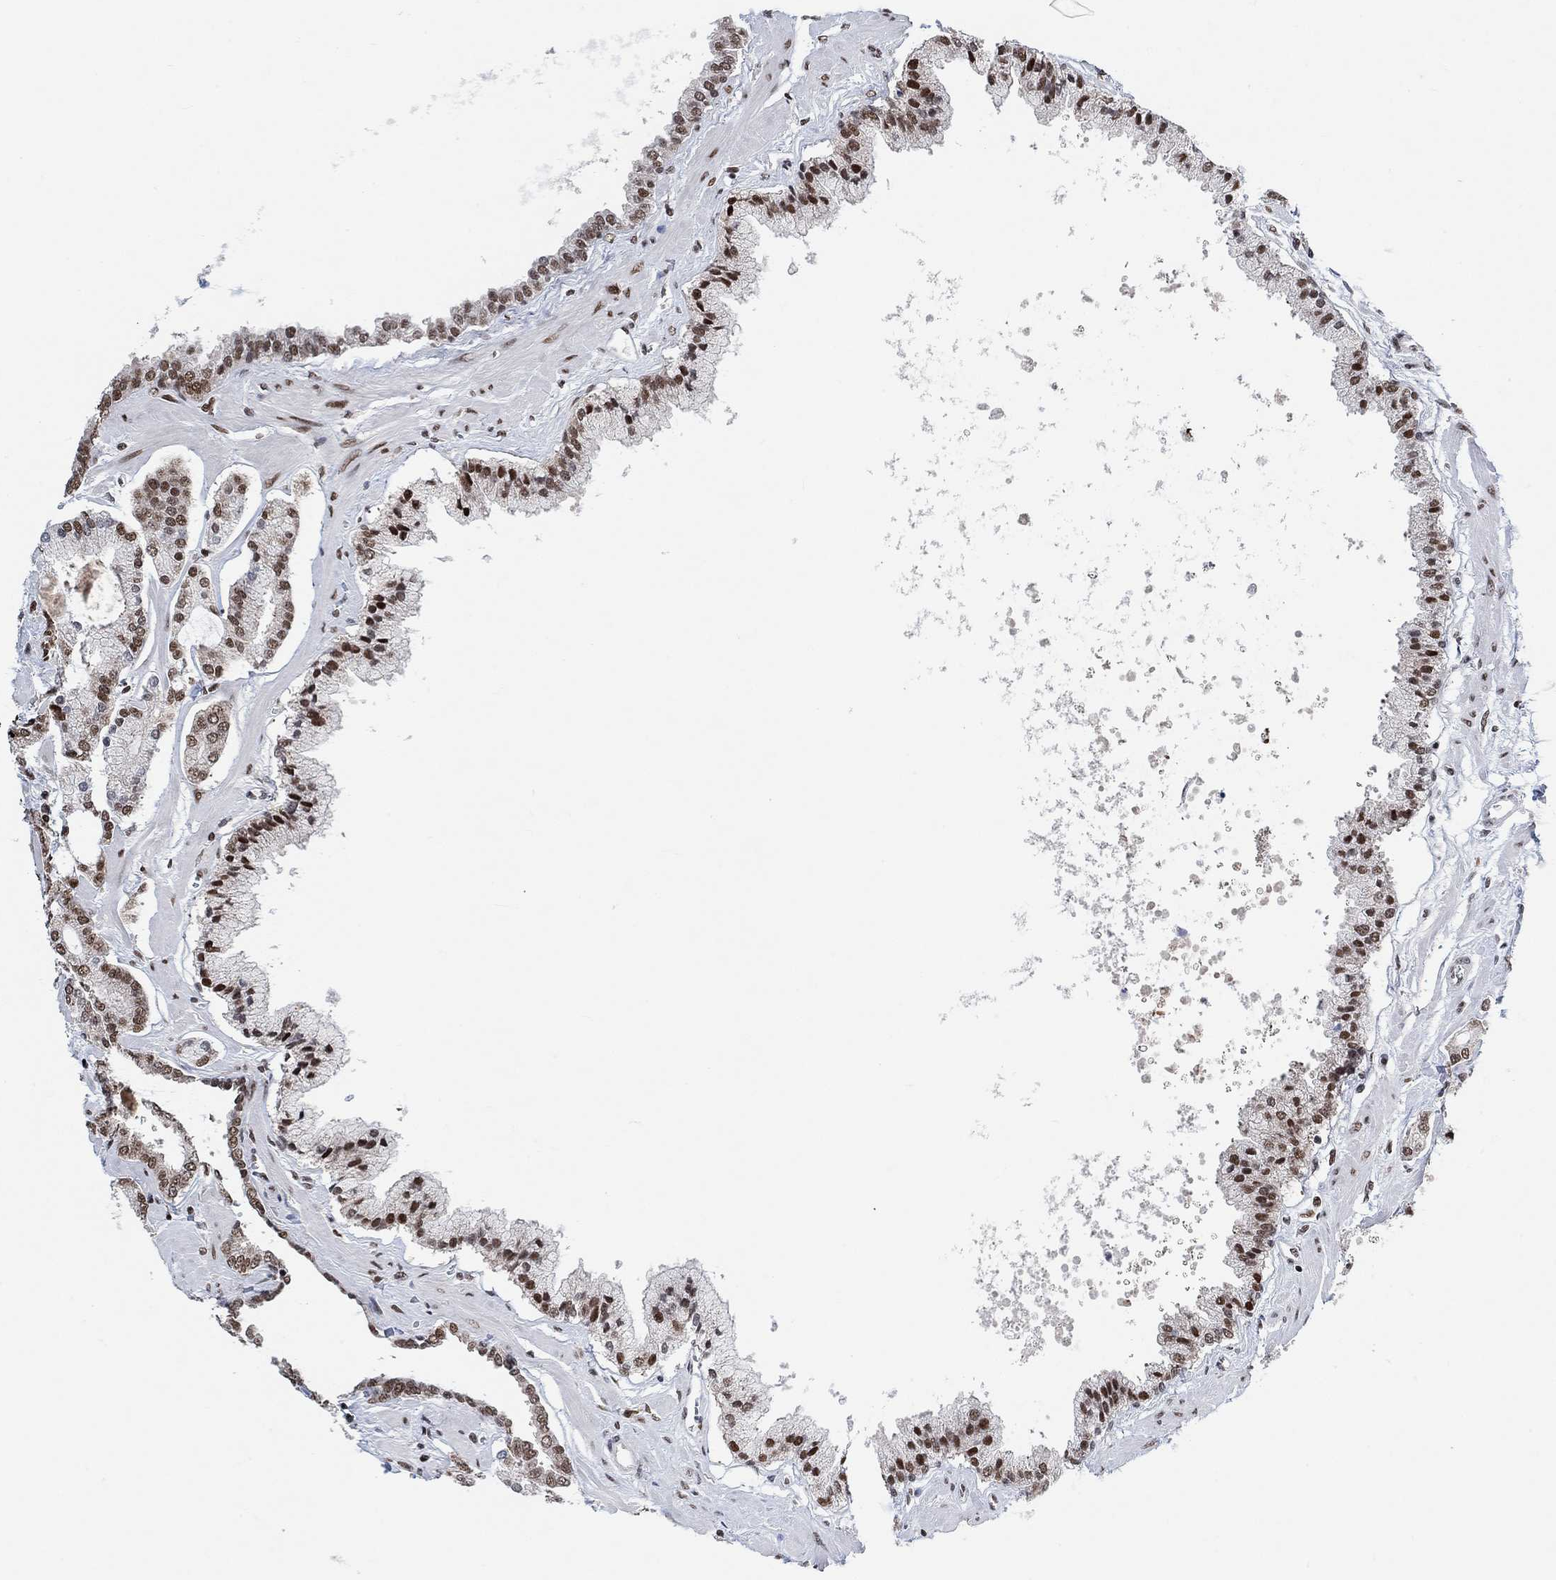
{"staining": {"intensity": "strong", "quantity": "25%-75%", "location": "nuclear"}, "tissue": "prostate cancer", "cell_type": "Tumor cells", "image_type": "cancer", "snomed": [{"axis": "morphology", "description": "Adenocarcinoma, NOS"}, {"axis": "topography", "description": "Prostate"}], "caption": "A high amount of strong nuclear positivity is seen in about 25%-75% of tumor cells in prostate adenocarcinoma tissue.", "gene": "USP39", "patient": {"sex": "male", "age": 63}}